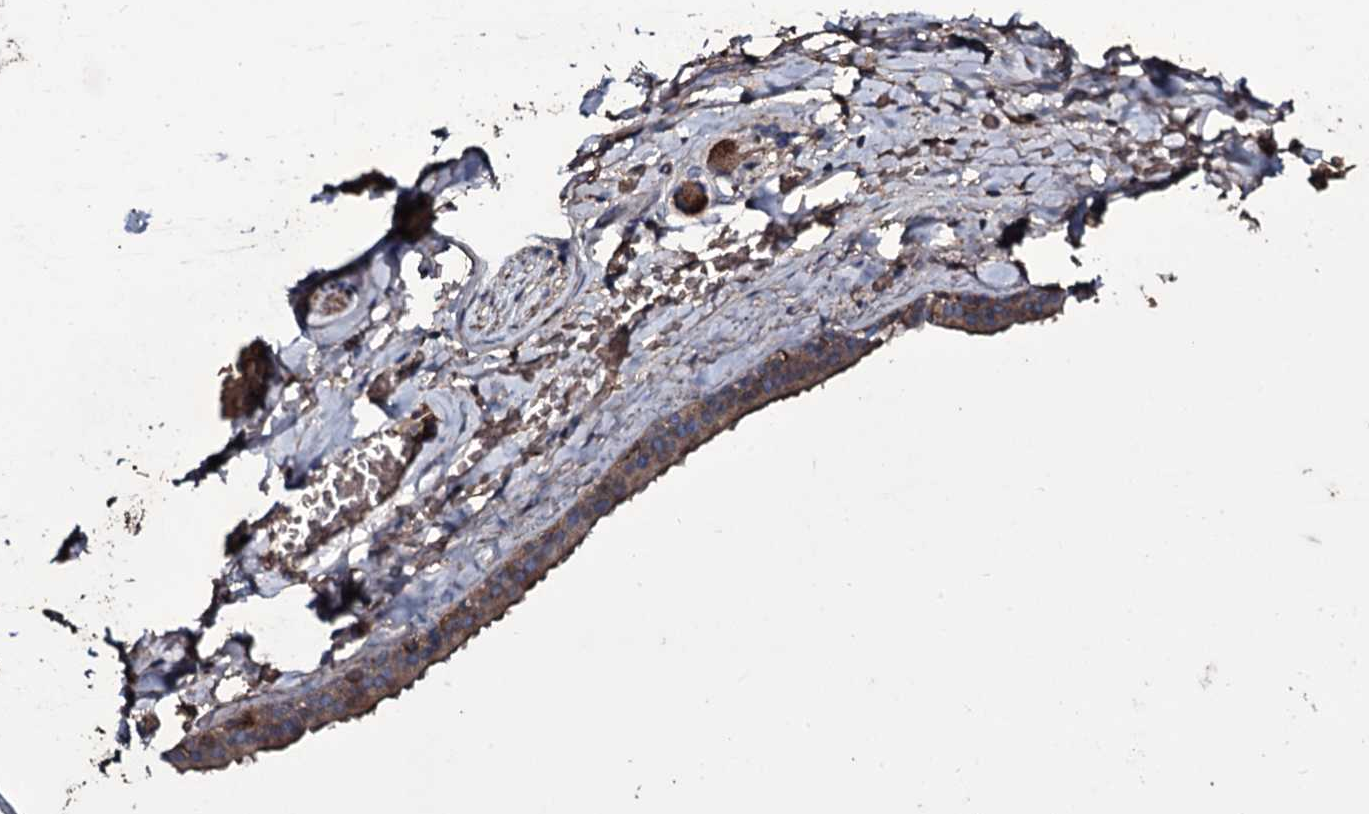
{"staining": {"intensity": "strong", "quantity": "25%-75%", "location": "cytoplasmic/membranous"}, "tissue": "adipose tissue", "cell_type": "Adipocytes", "image_type": "normal", "snomed": [{"axis": "morphology", "description": "Normal tissue, NOS"}, {"axis": "topography", "description": "Salivary gland"}, {"axis": "topography", "description": "Peripheral nerve tissue"}], "caption": "Adipocytes show high levels of strong cytoplasmic/membranous staining in approximately 25%-75% of cells in normal human adipose tissue.", "gene": "ZSWIM8", "patient": {"sex": "male", "age": 62}}